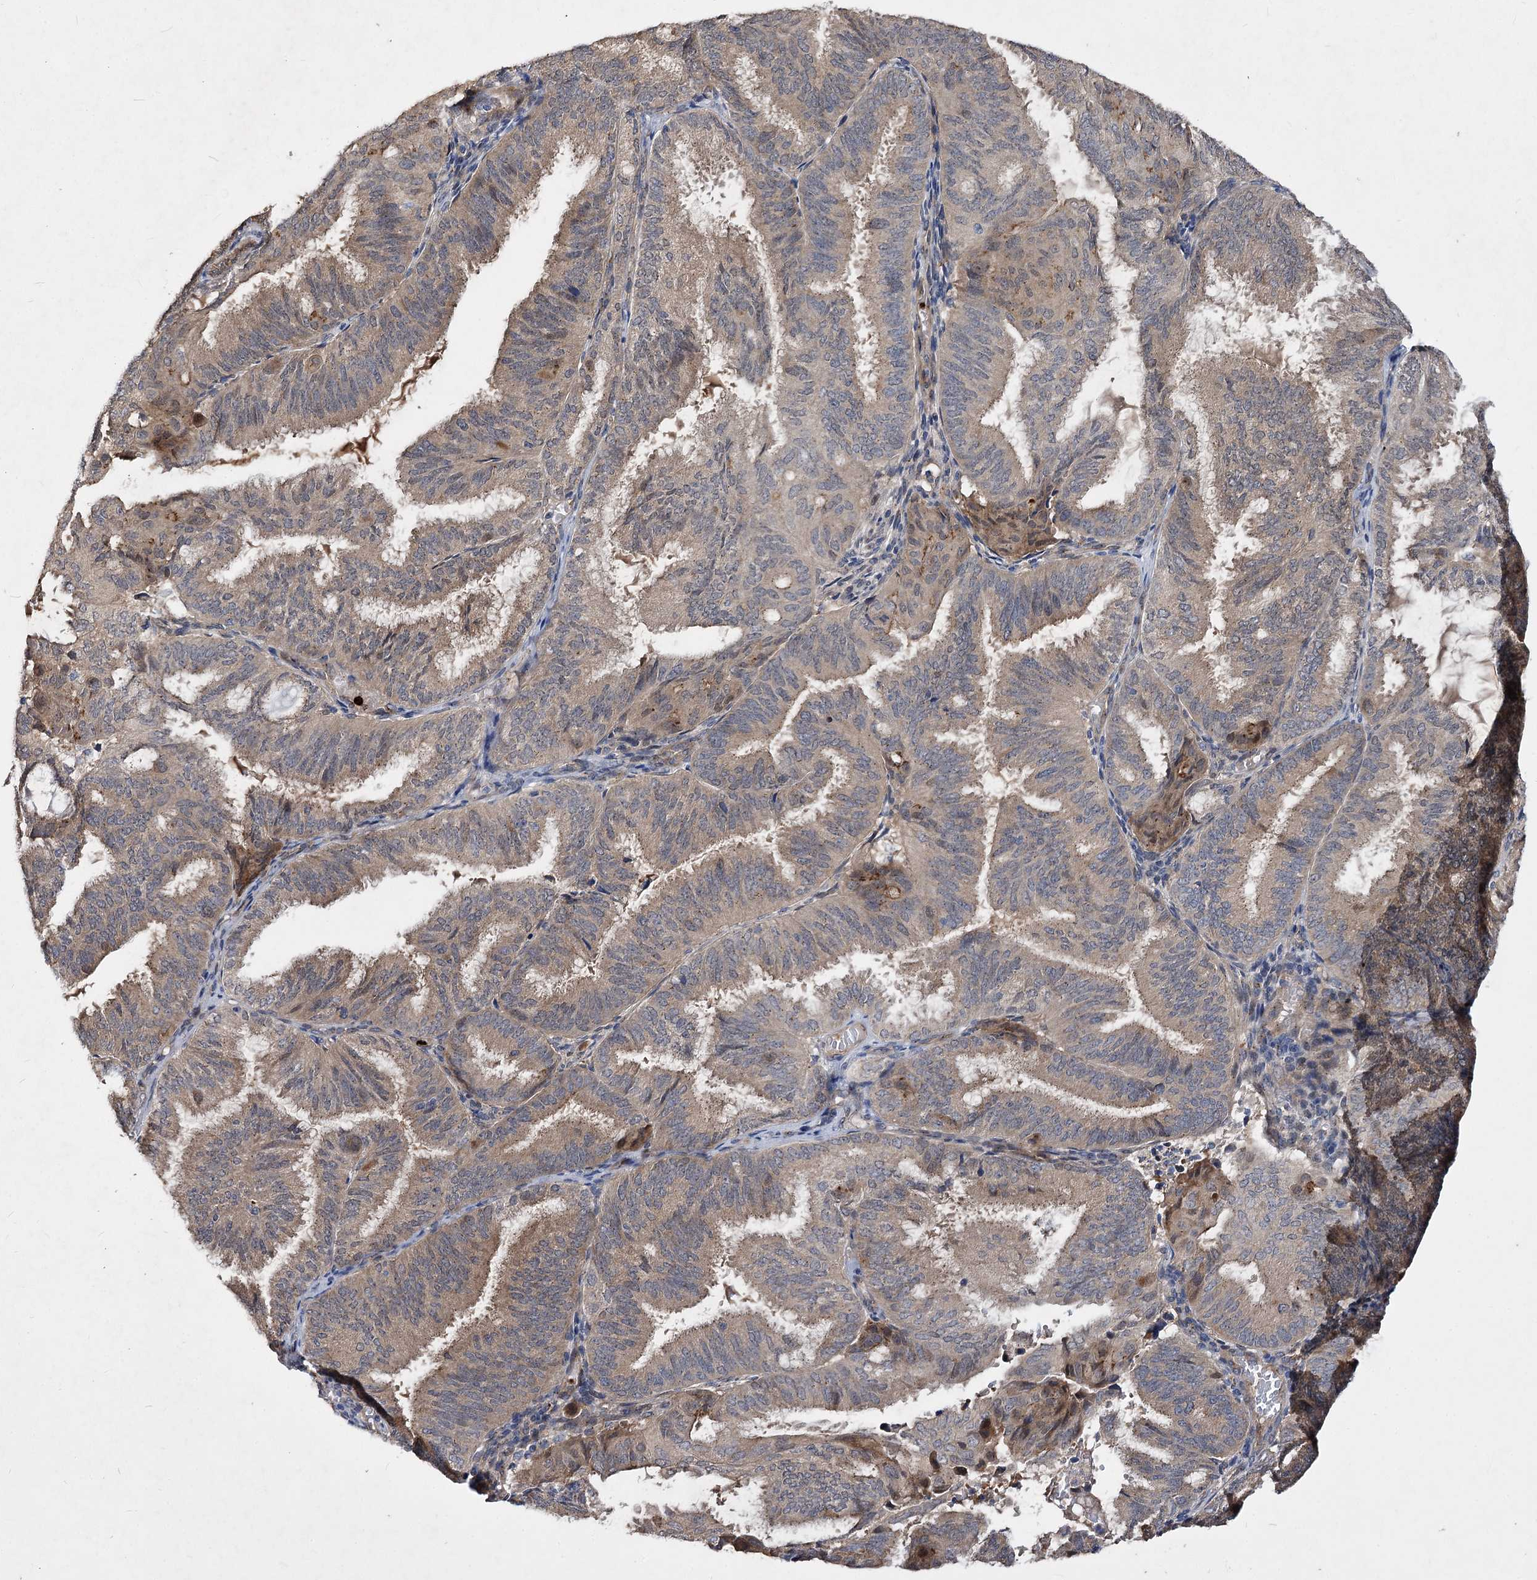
{"staining": {"intensity": "weak", "quantity": "25%-75%", "location": "cytoplasmic/membranous"}, "tissue": "endometrial cancer", "cell_type": "Tumor cells", "image_type": "cancer", "snomed": [{"axis": "morphology", "description": "Adenocarcinoma, NOS"}, {"axis": "topography", "description": "Endometrium"}], "caption": "The micrograph displays a brown stain indicating the presence of a protein in the cytoplasmic/membranous of tumor cells in endometrial cancer (adenocarcinoma).", "gene": "MINDY3", "patient": {"sex": "female", "age": 49}}